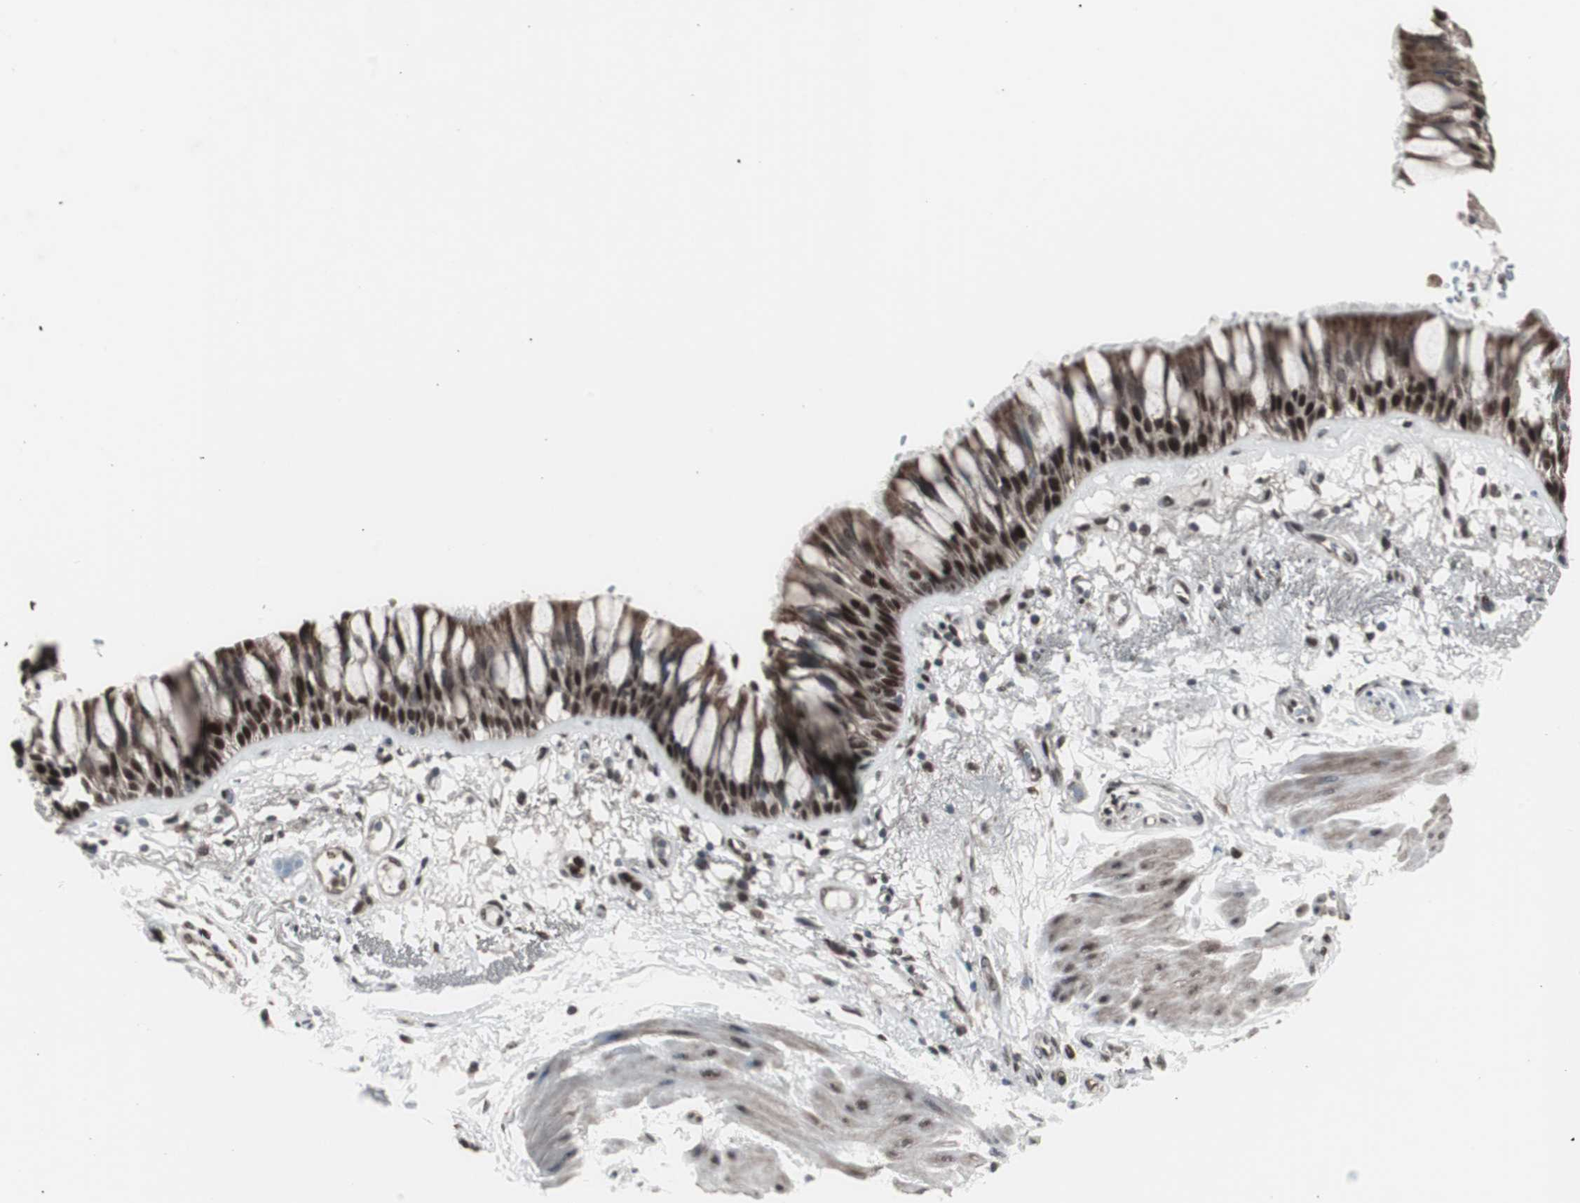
{"staining": {"intensity": "moderate", "quantity": ">75%", "location": "cytoplasmic/membranous,nuclear"}, "tissue": "bronchus", "cell_type": "Respiratory epithelial cells", "image_type": "normal", "snomed": [{"axis": "morphology", "description": "Normal tissue, NOS"}, {"axis": "topography", "description": "Bronchus"}], "caption": "This histopathology image demonstrates benign bronchus stained with IHC to label a protein in brown. The cytoplasmic/membranous,nuclear of respiratory epithelial cells show moderate positivity for the protein. Nuclei are counter-stained blue.", "gene": "RXRA", "patient": {"sex": "male", "age": 66}}